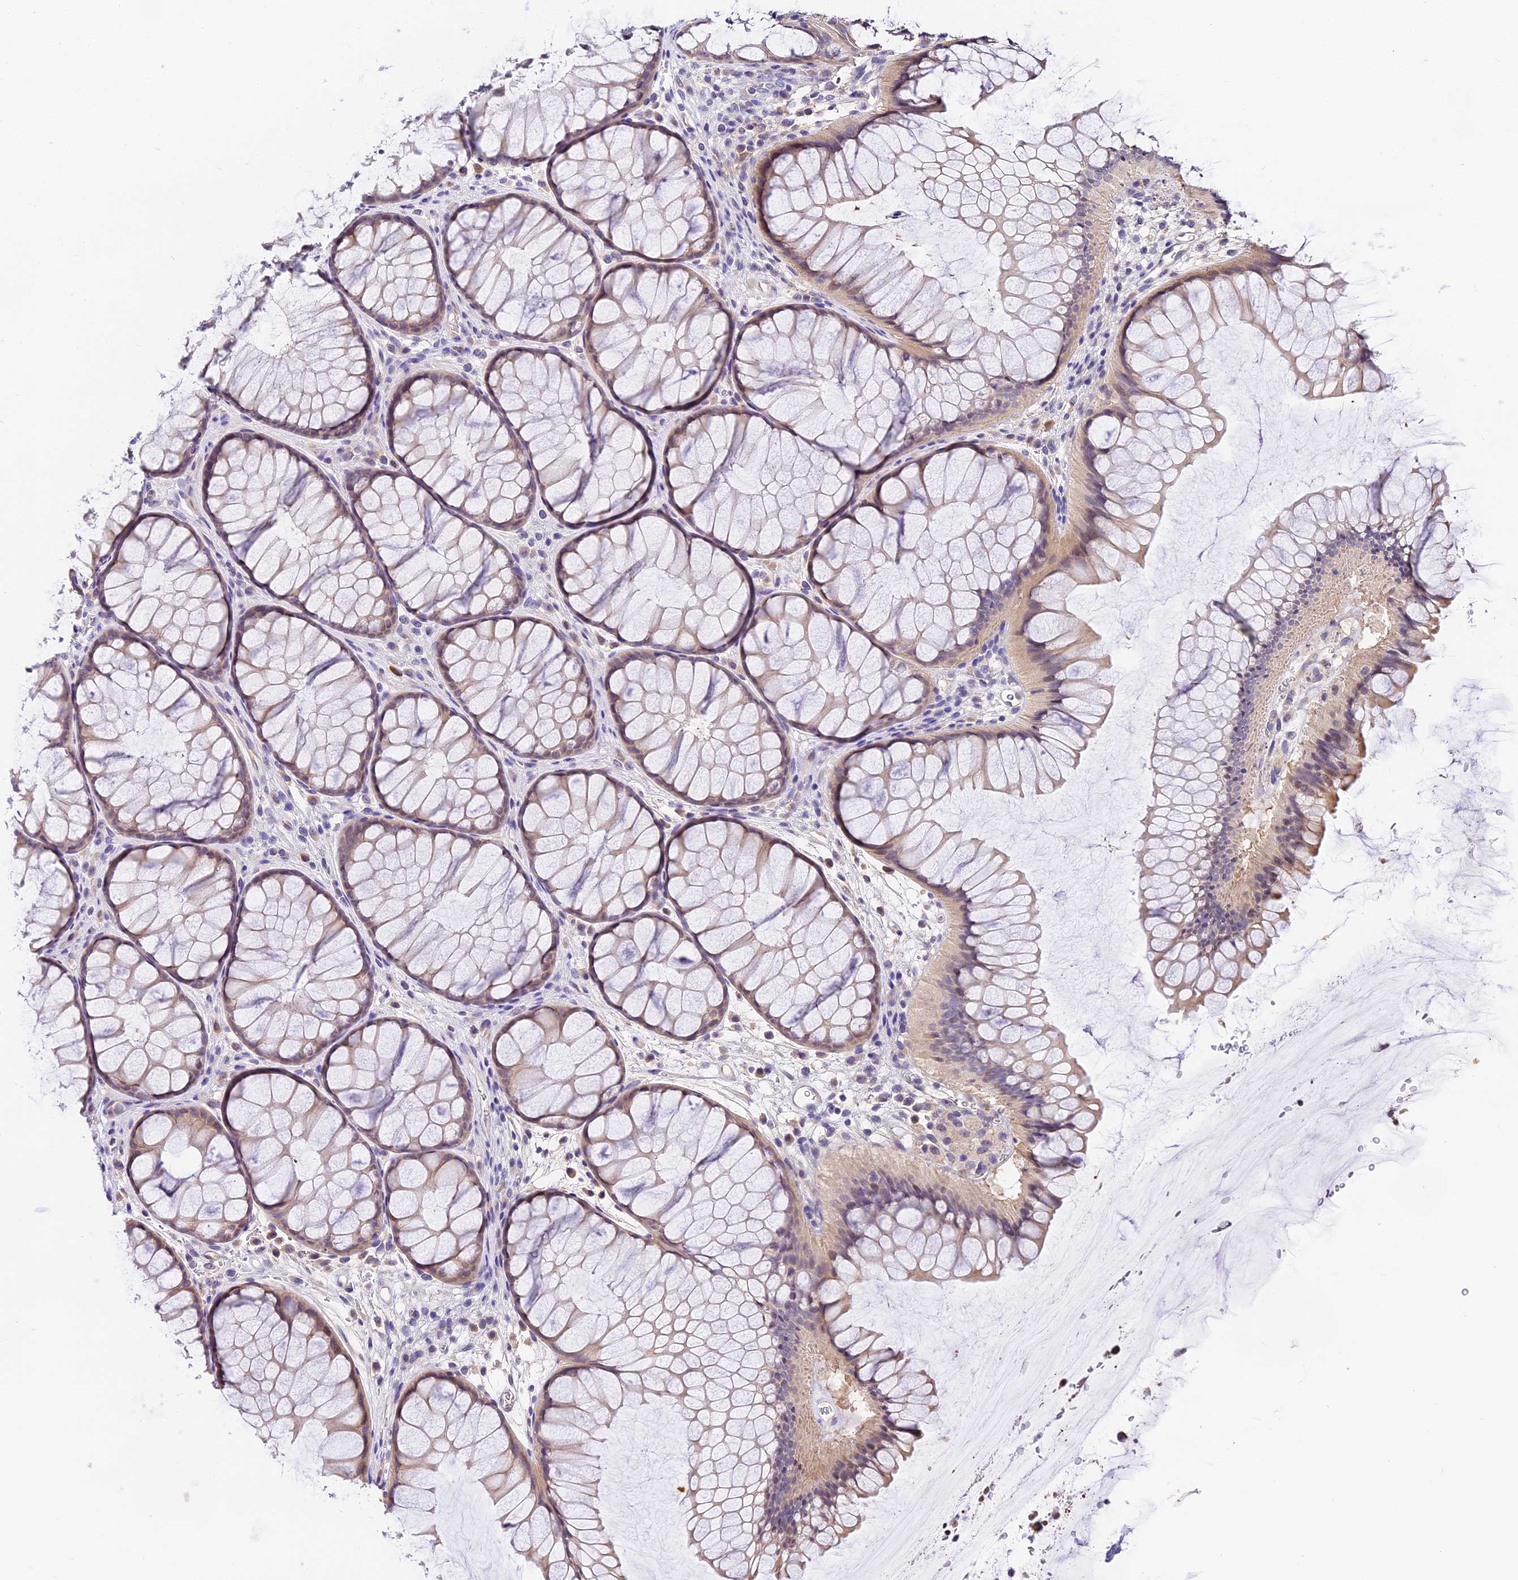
{"staining": {"intensity": "negative", "quantity": "none", "location": "none"}, "tissue": "colon", "cell_type": "Endothelial cells", "image_type": "normal", "snomed": [{"axis": "morphology", "description": "Normal tissue, NOS"}, {"axis": "topography", "description": "Colon"}], "caption": "IHC histopathology image of benign colon: human colon stained with DAB (3,3'-diaminobenzidine) displays no significant protein positivity in endothelial cells.", "gene": "BSCL2", "patient": {"sex": "female", "age": 82}}